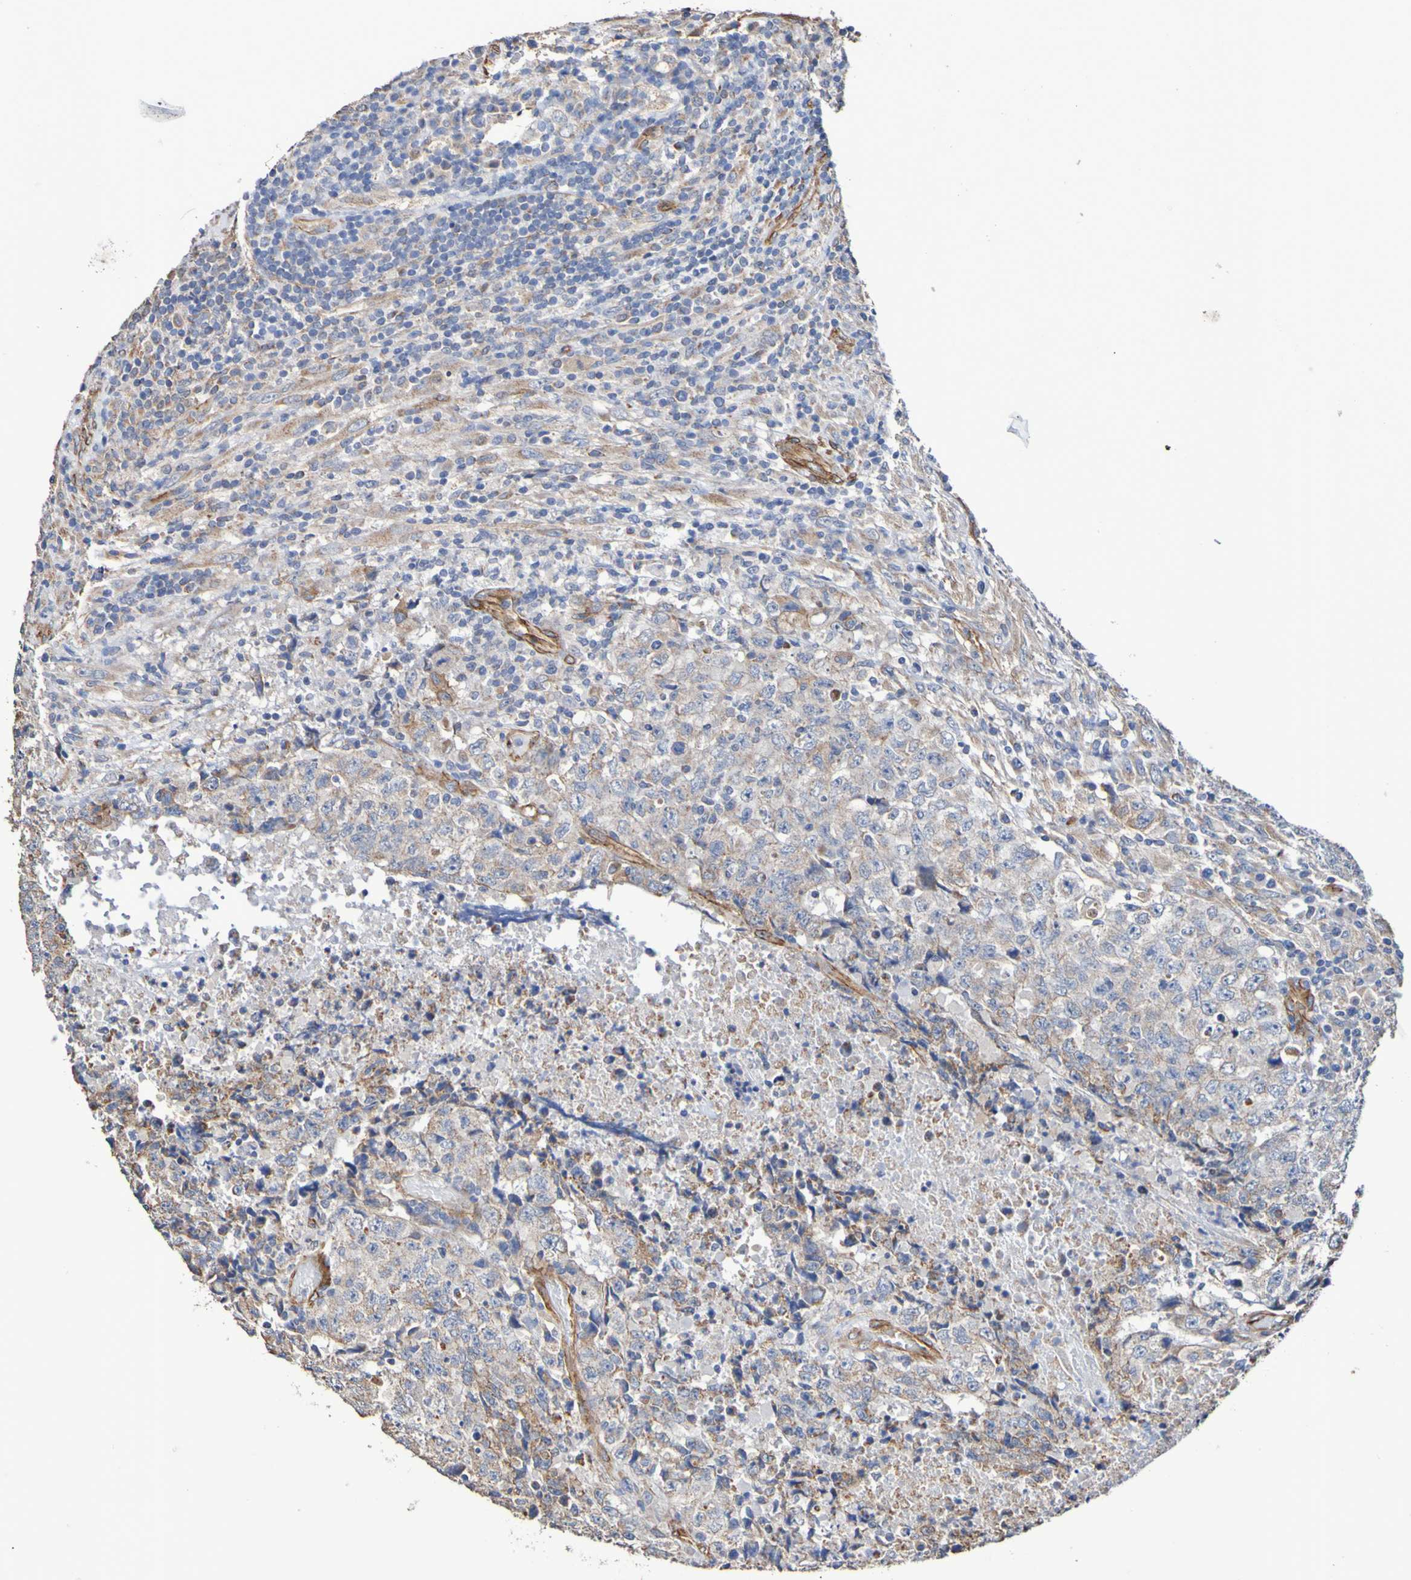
{"staining": {"intensity": "weak", "quantity": "25%-75%", "location": "cytoplasmic/membranous"}, "tissue": "testis cancer", "cell_type": "Tumor cells", "image_type": "cancer", "snomed": [{"axis": "morphology", "description": "Necrosis, NOS"}, {"axis": "morphology", "description": "Carcinoma, Embryonal, NOS"}, {"axis": "topography", "description": "Testis"}], "caption": "A low amount of weak cytoplasmic/membranous expression is identified in approximately 25%-75% of tumor cells in embryonal carcinoma (testis) tissue. The protein of interest is stained brown, and the nuclei are stained in blue (DAB (3,3'-diaminobenzidine) IHC with brightfield microscopy, high magnification).", "gene": "ELMOD3", "patient": {"sex": "male", "age": 19}}